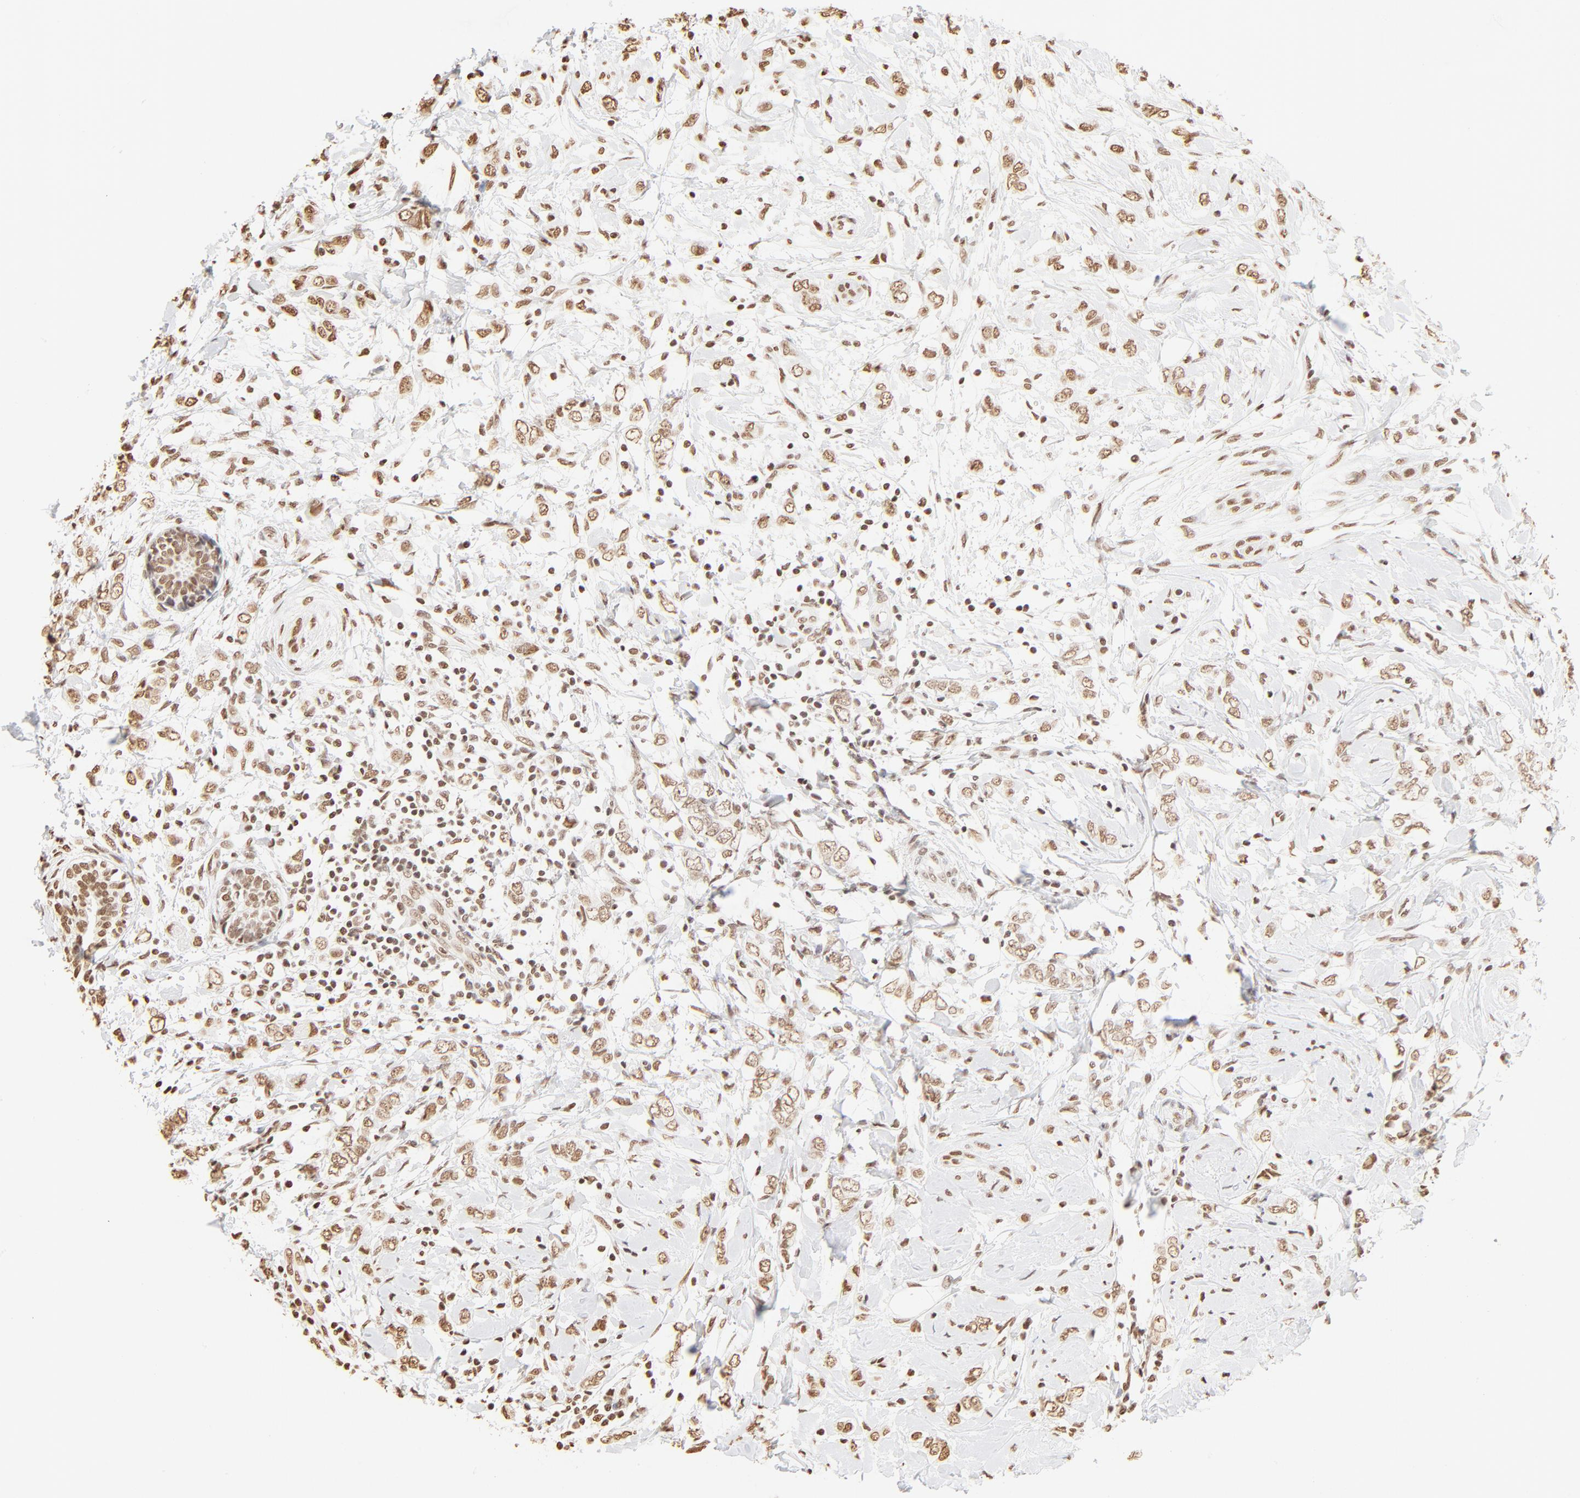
{"staining": {"intensity": "moderate", "quantity": ">75%", "location": "nuclear"}, "tissue": "breast cancer", "cell_type": "Tumor cells", "image_type": "cancer", "snomed": [{"axis": "morphology", "description": "Normal tissue, NOS"}, {"axis": "morphology", "description": "Lobular carcinoma"}, {"axis": "topography", "description": "Breast"}], "caption": "An immunohistochemistry (IHC) histopathology image of tumor tissue is shown. Protein staining in brown highlights moderate nuclear positivity in breast lobular carcinoma within tumor cells. The protein of interest is shown in brown color, while the nuclei are stained blue.", "gene": "ZNF540", "patient": {"sex": "female", "age": 47}}